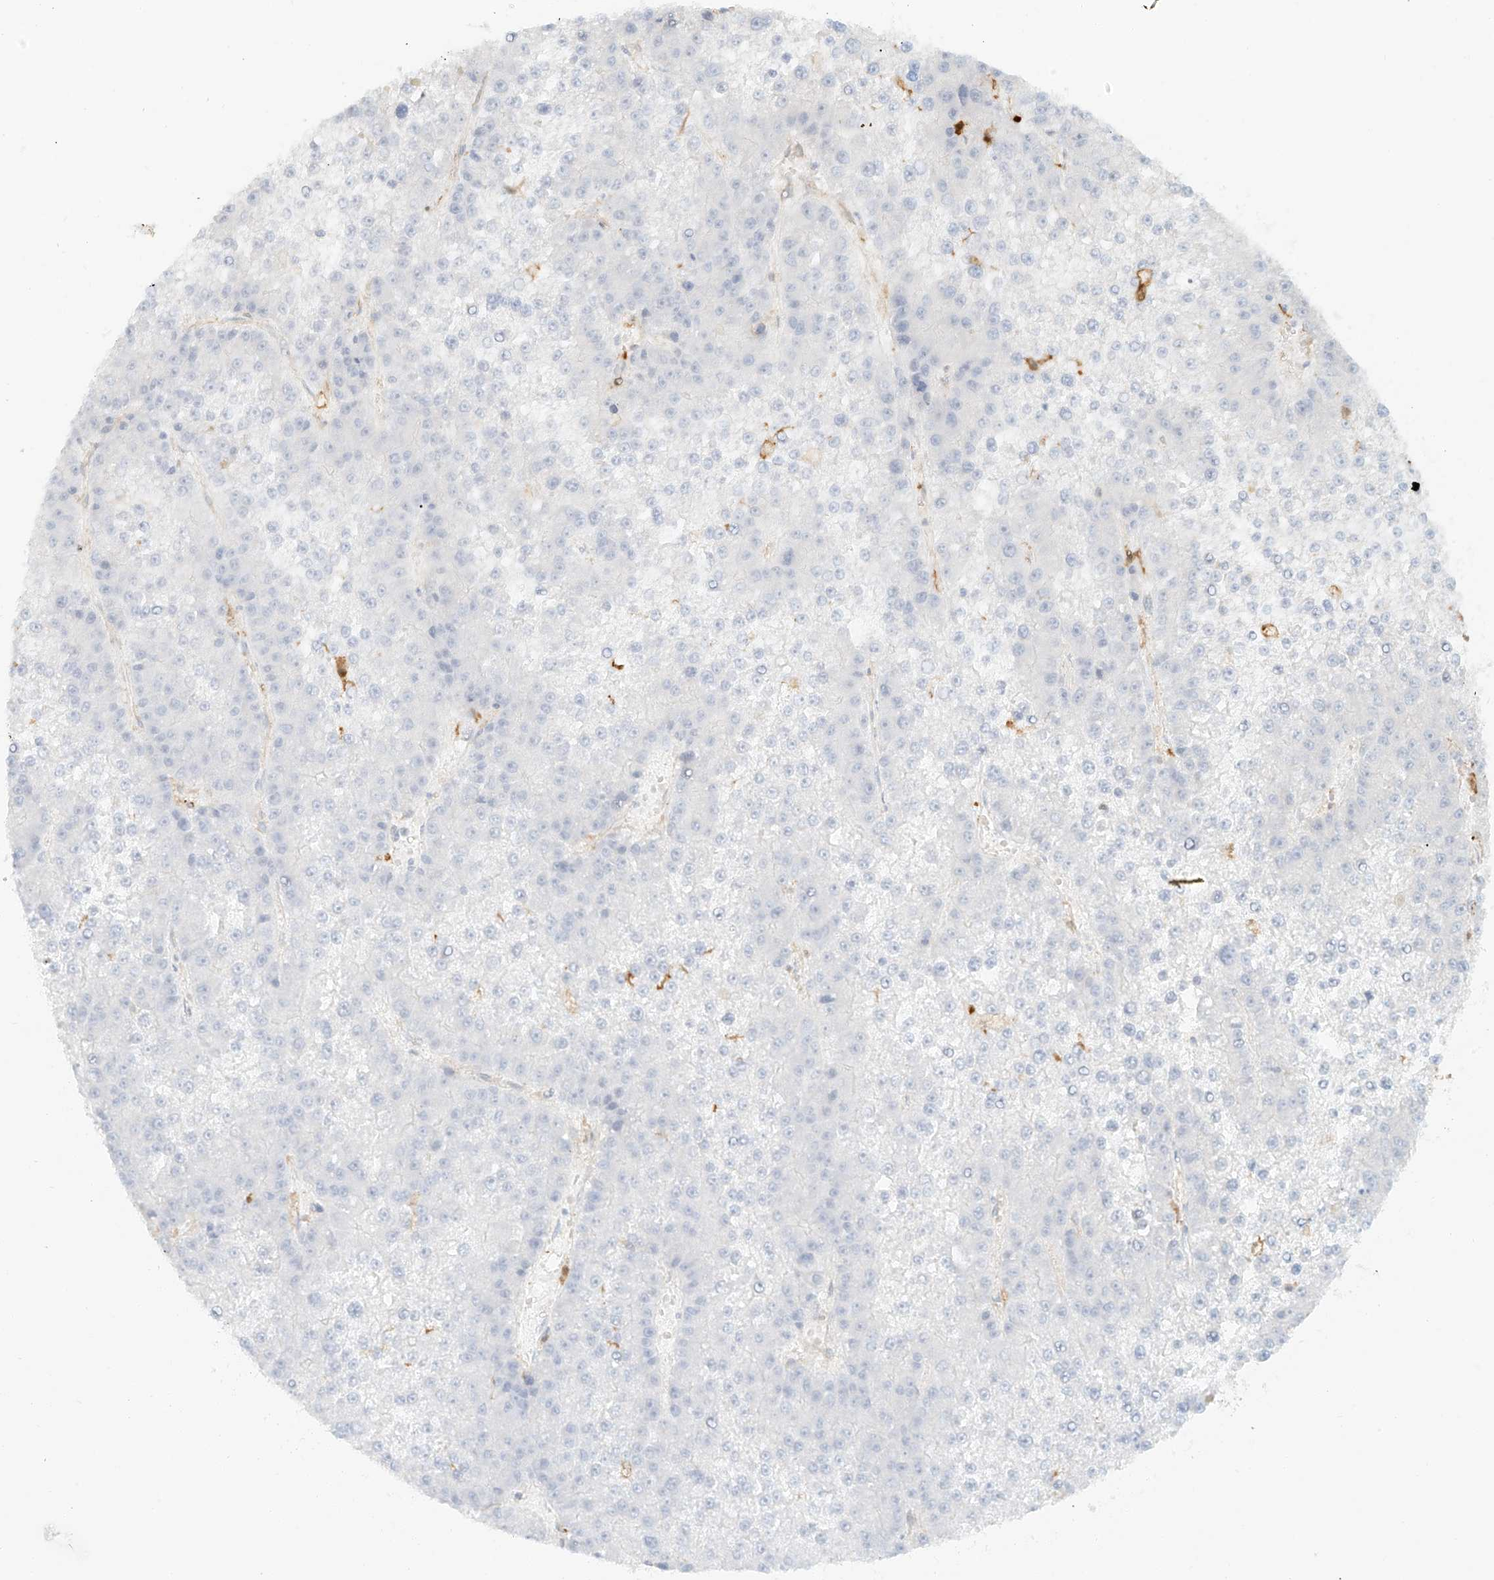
{"staining": {"intensity": "negative", "quantity": "none", "location": "none"}, "tissue": "liver cancer", "cell_type": "Tumor cells", "image_type": "cancer", "snomed": [{"axis": "morphology", "description": "Carcinoma, Hepatocellular, NOS"}, {"axis": "topography", "description": "Liver"}], "caption": "This is an immunohistochemistry (IHC) histopathology image of liver cancer. There is no expression in tumor cells.", "gene": "UPK1B", "patient": {"sex": "female", "age": 73}}